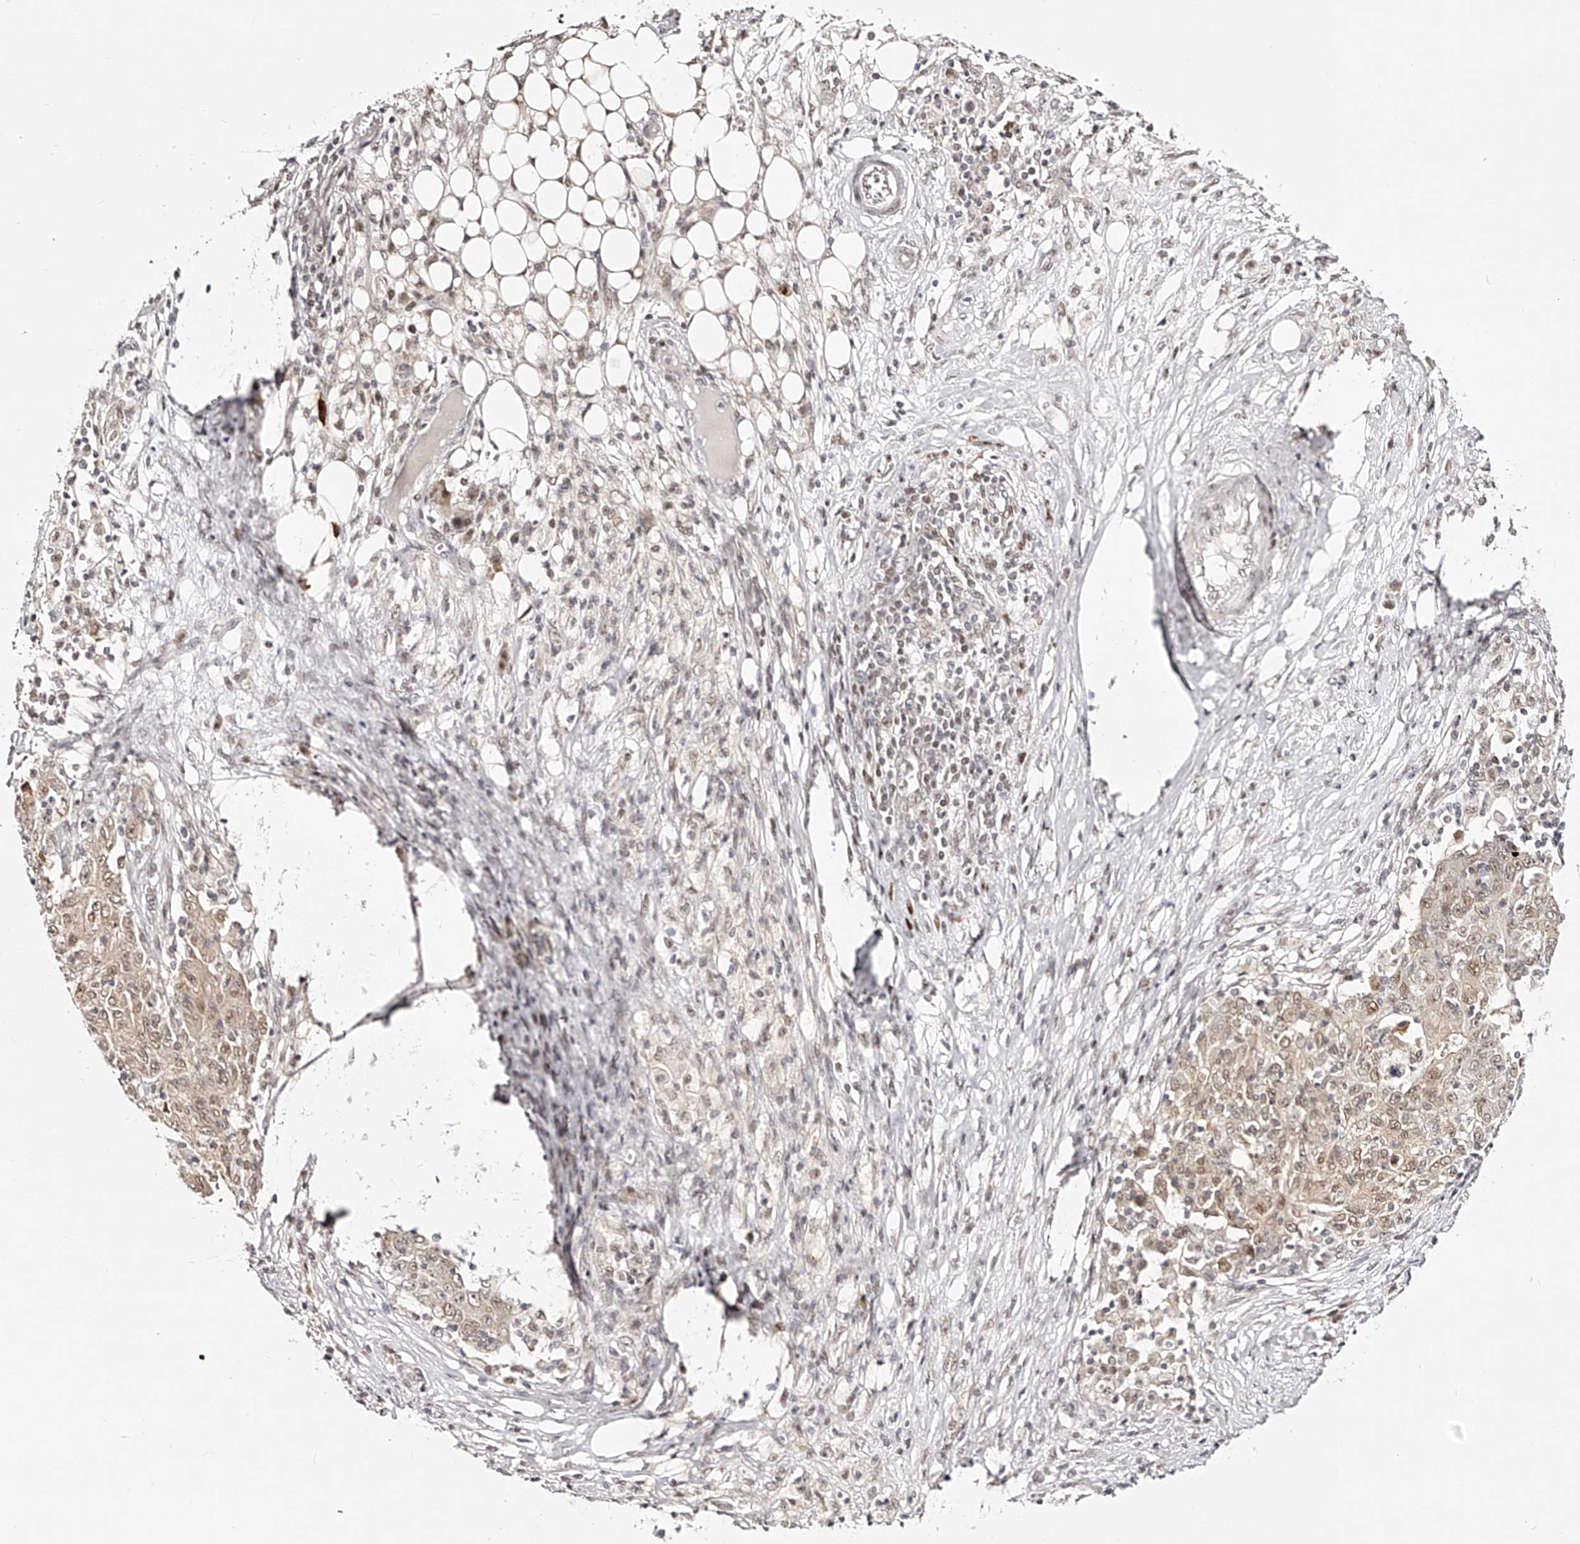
{"staining": {"intensity": "moderate", "quantity": "<25%", "location": "nuclear"}, "tissue": "ovarian cancer", "cell_type": "Tumor cells", "image_type": "cancer", "snomed": [{"axis": "morphology", "description": "Carcinoma, endometroid"}, {"axis": "topography", "description": "Ovary"}], "caption": "Tumor cells demonstrate low levels of moderate nuclear expression in approximately <25% of cells in ovarian cancer (endometroid carcinoma).", "gene": "USF3", "patient": {"sex": "female", "age": 42}}